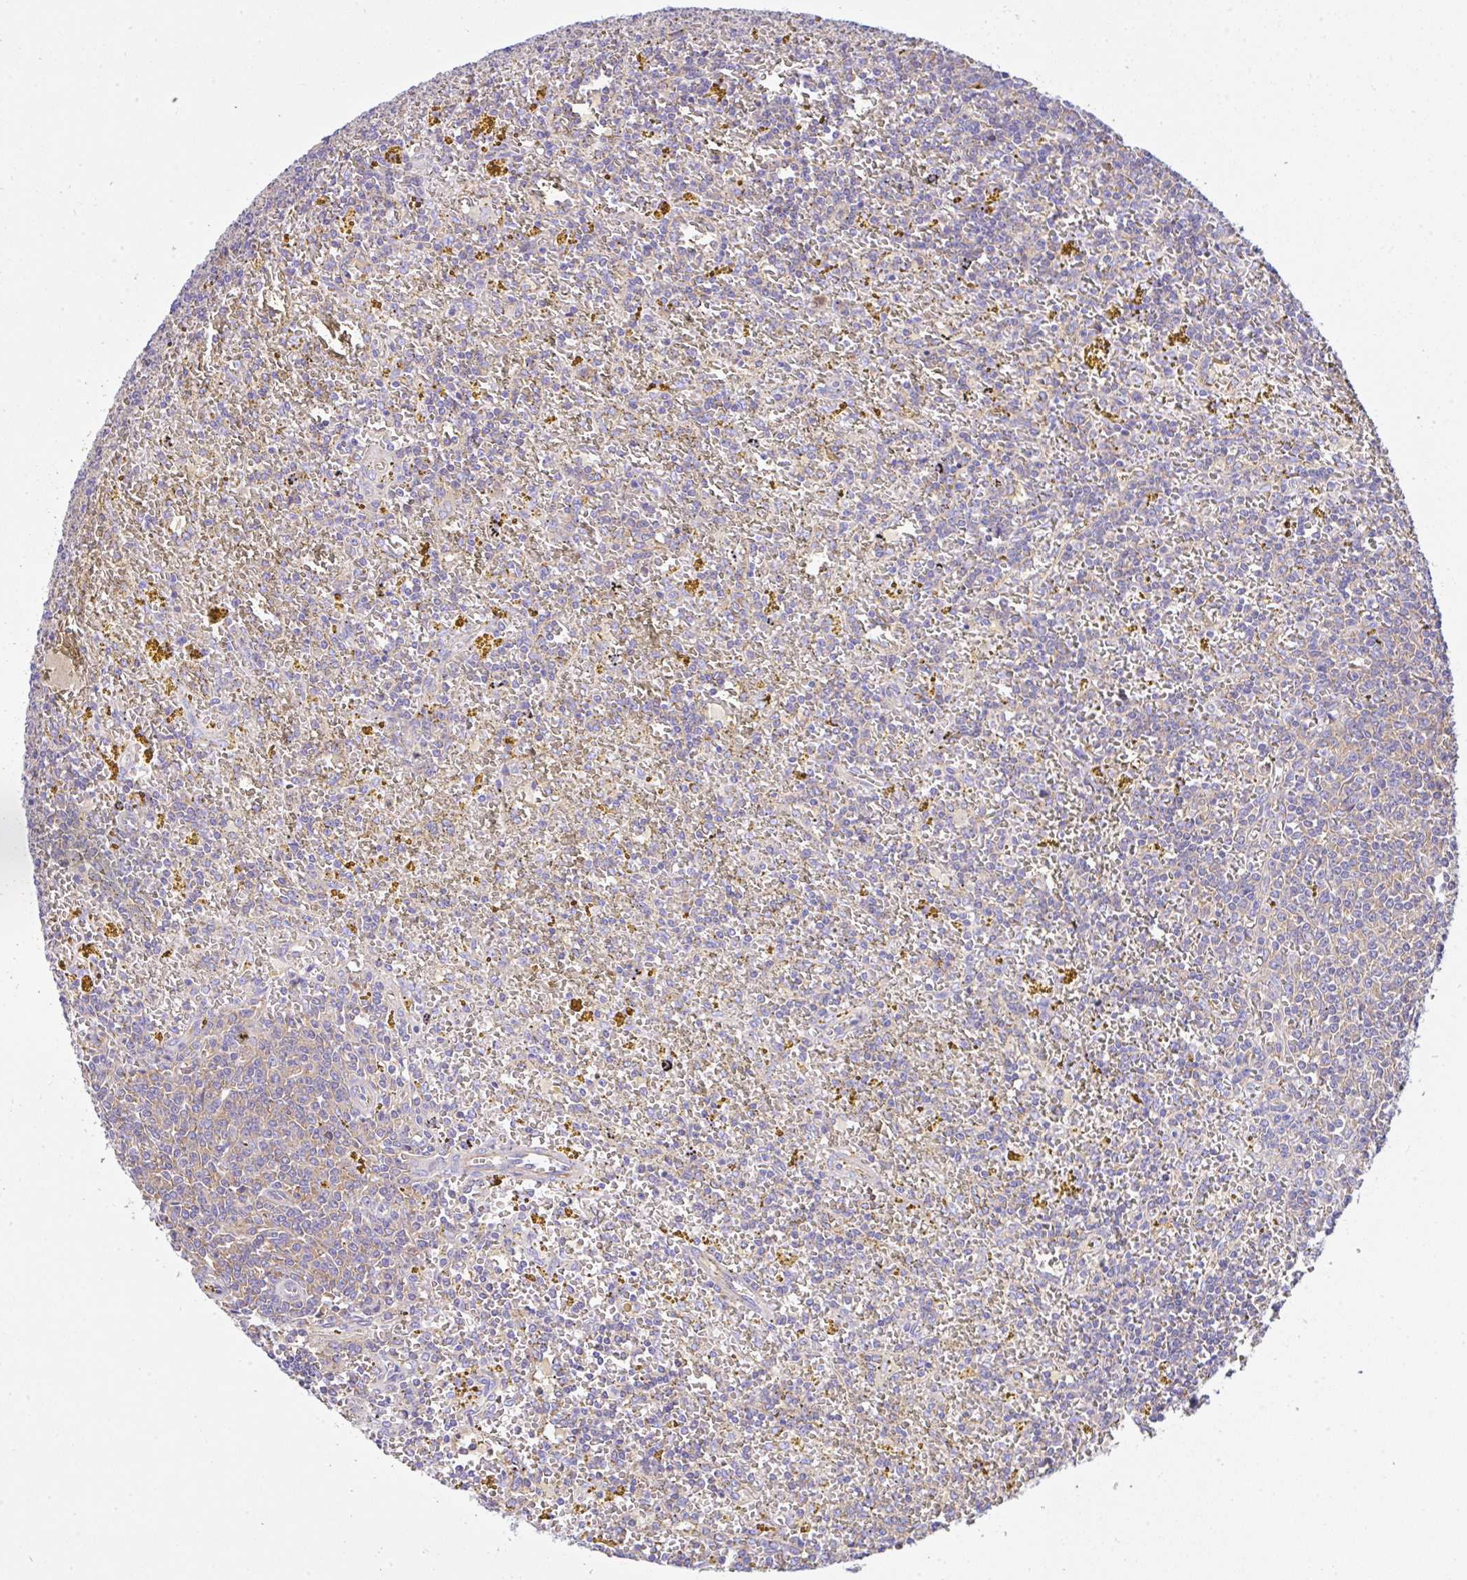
{"staining": {"intensity": "weak", "quantity": "<25%", "location": "cytoplasmic/membranous"}, "tissue": "lymphoma", "cell_type": "Tumor cells", "image_type": "cancer", "snomed": [{"axis": "morphology", "description": "Malignant lymphoma, non-Hodgkin's type, Low grade"}, {"axis": "topography", "description": "Spleen"}, {"axis": "topography", "description": "Lymph node"}], "caption": "This photomicrograph is of low-grade malignant lymphoma, non-Hodgkin's type stained with immunohistochemistry (IHC) to label a protein in brown with the nuclei are counter-stained blue. There is no positivity in tumor cells.", "gene": "GFPT2", "patient": {"sex": "female", "age": 66}}